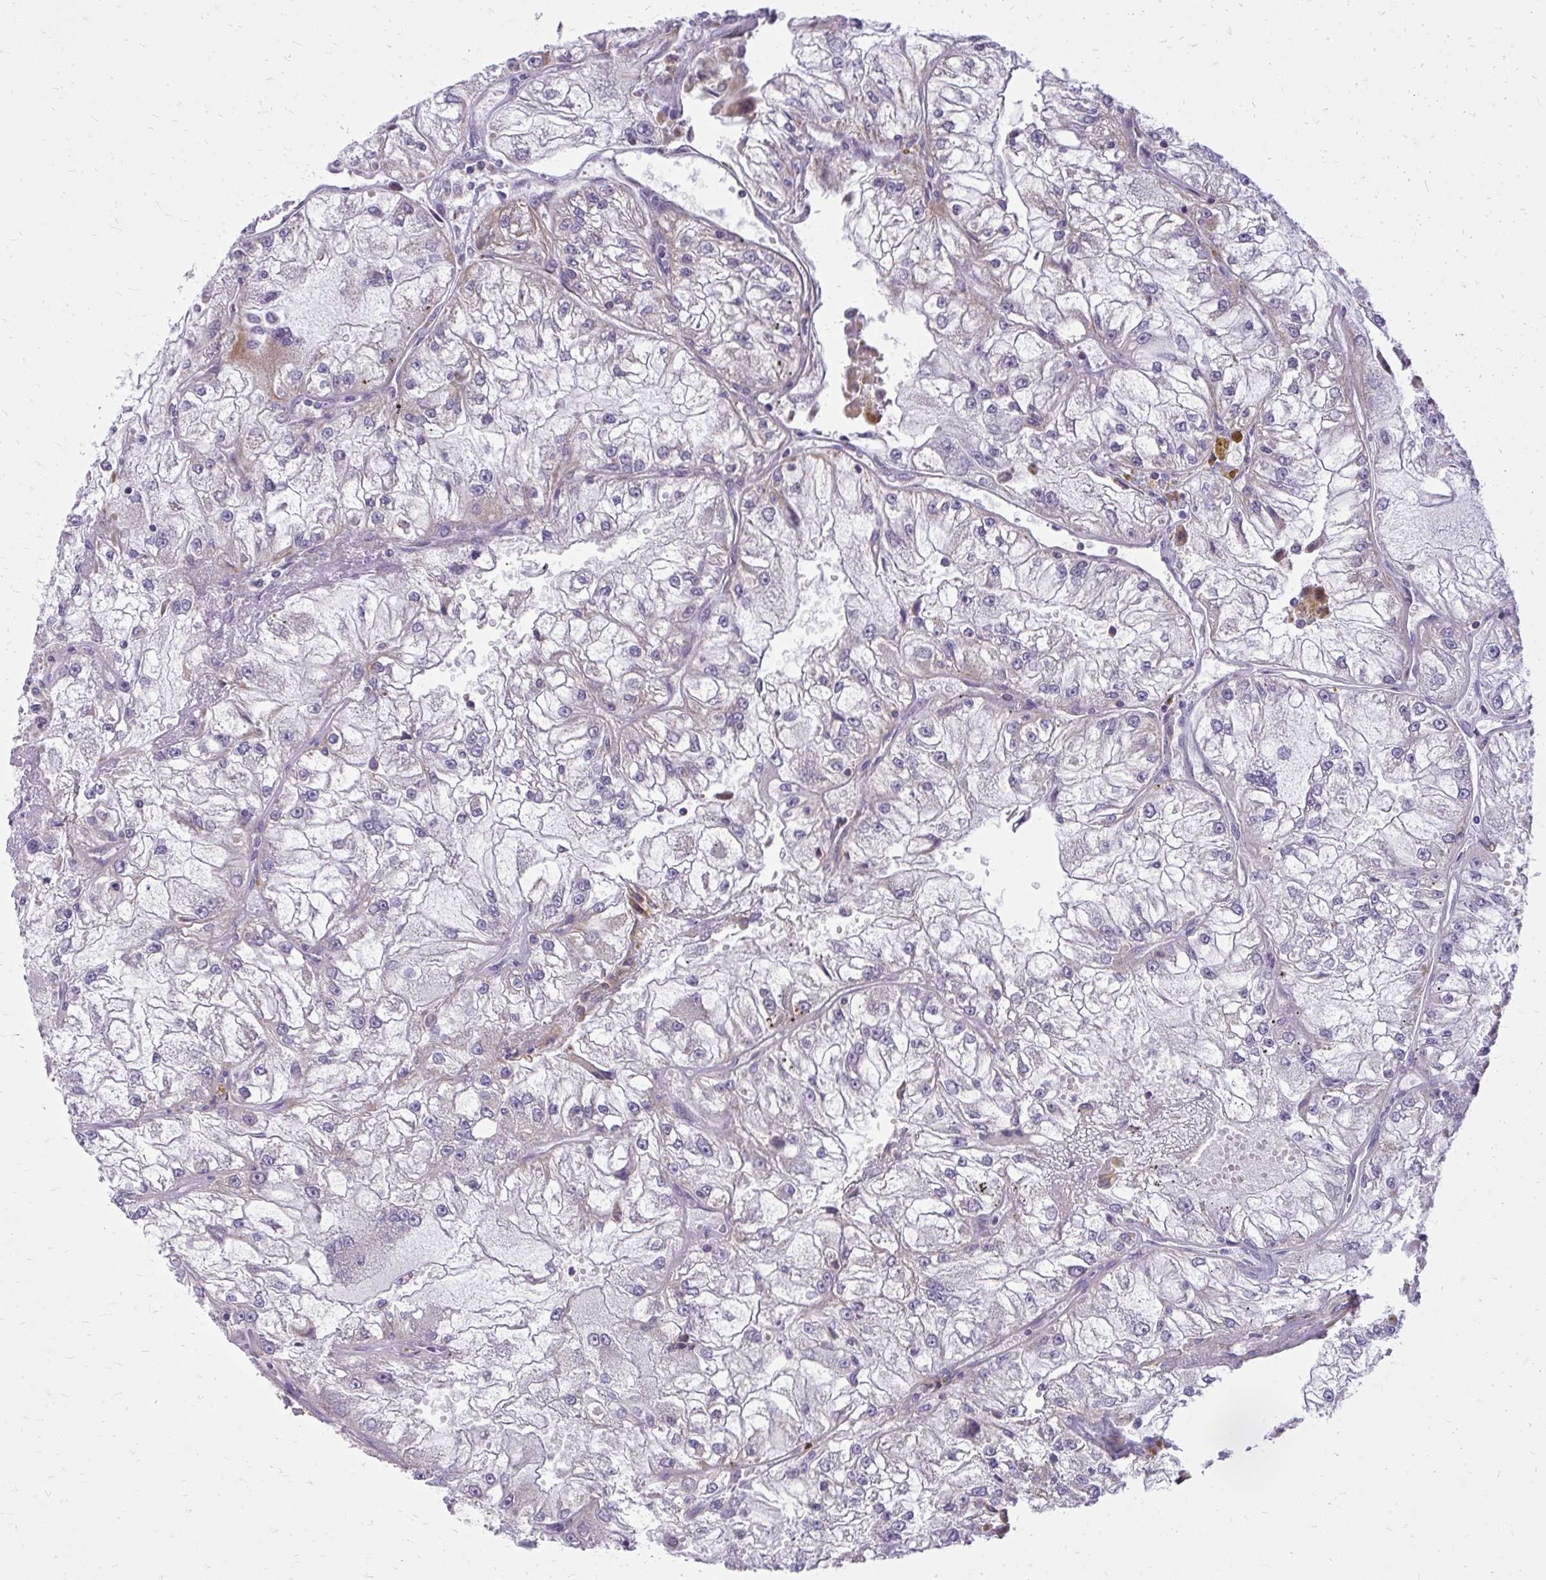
{"staining": {"intensity": "negative", "quantity": "none", "location": "none"}, "tissue": "renal cancer", "cell_type": "Tumor cells", "image_type": "cancer", "snomed": [{"axis": "morphology", "description": "Adenocarcinoma, NOS"}, {"axis": "topography", "description": "Kidney"}], "caption": "Micrograph shows no protein expression in tumor cells of renal cancer tissue.", "gene": "IFIT1", "patient": {"sex": "female", "age": 72}}